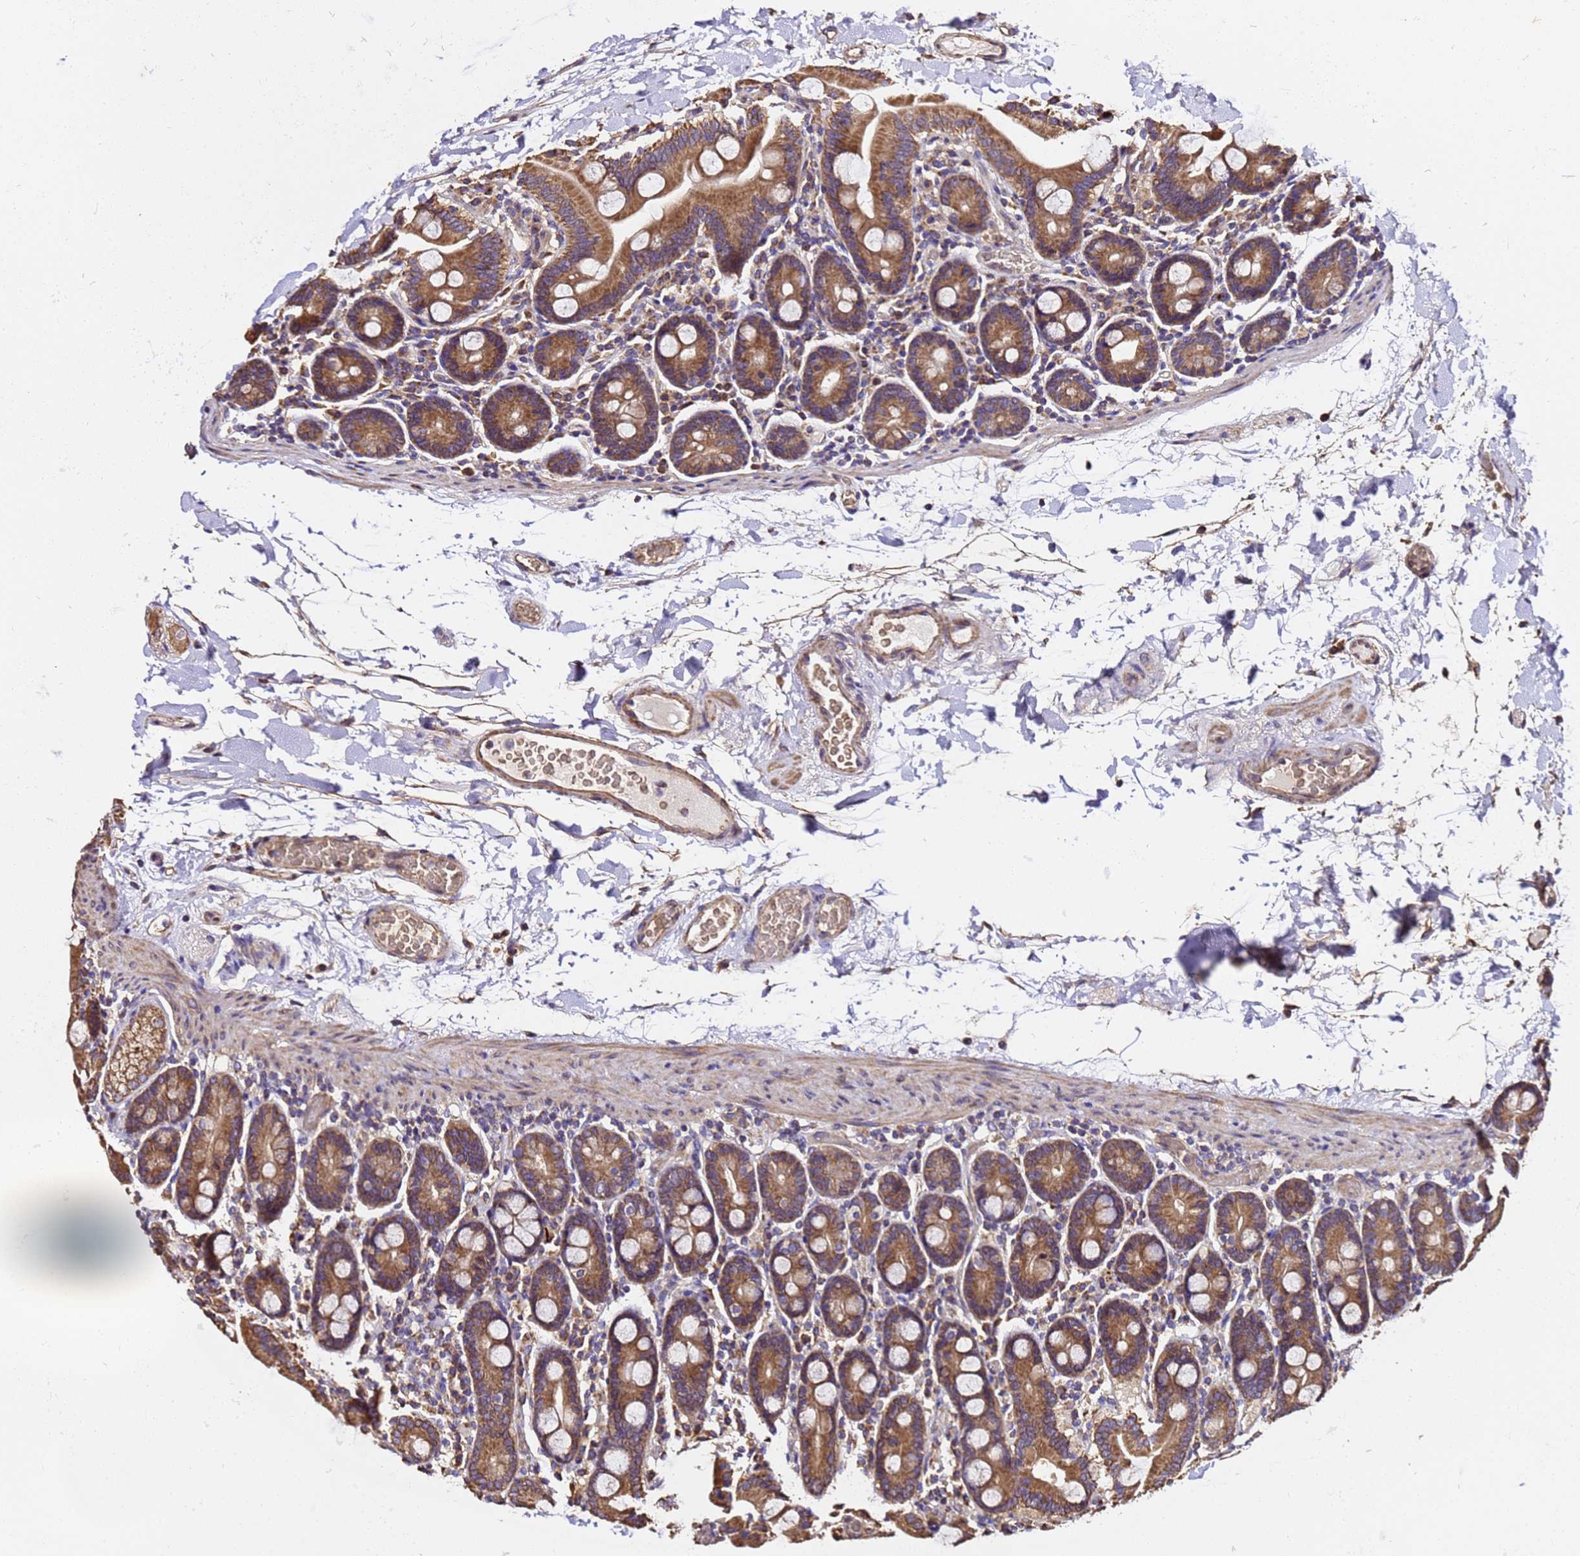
{"staining": {"intensity": "moderate", "quantity": ">75%", "location": "cytoplasmic/membranous"}, "tissue": "duodenum", "cell_type": "Glandular cells", "image_type": "normal", "snomed": [{"axis": "morphology", "description": "Normal tissue, NOS"}, {"axis": "topography", "description": "Duodenum"}], "caption": "Immunohistochemical staining of unremarkable duodenum demonstrates >75% levels of moderate cytoplasmic/membranous protein expression in about >75% of glandular cells.", "gene": "LRRIQ1", "patient": {"sex": "male", "age": 55}}